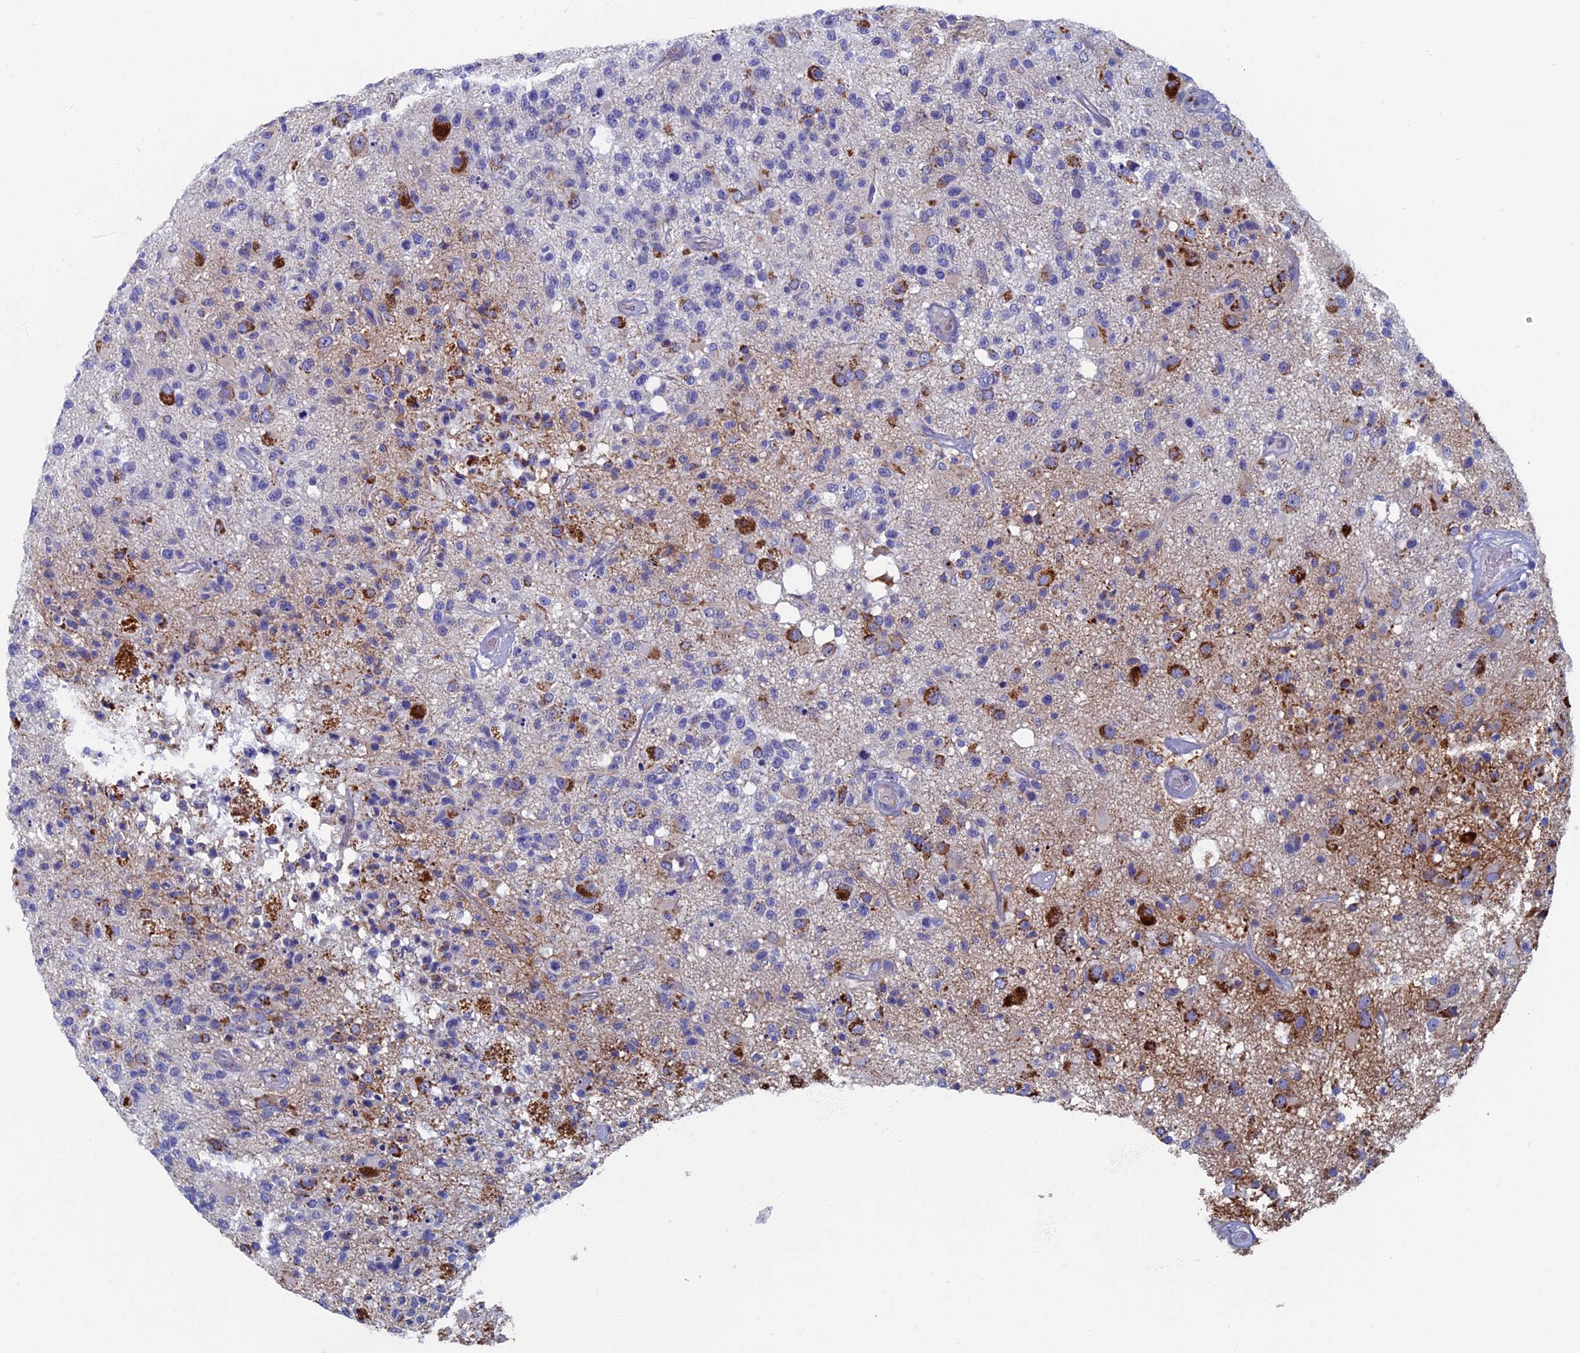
{"staining": {"intensity": "moderate", "quantity": "<25%", "location": "cytoplasmic/membranous"}, "tissue": "glioma", "cell_type": "Tumor cells", "image_type": "cancer", "snomed": [{"axis": "morphology", "description": "Glioma, malignant, High grade"}, {"axis": "morphology", "description": "Glioblastoma, NOS"}, {"axis": "topography", "description": "Brain"}], "caption": "Human glioblastoma stained with a brown dye demonstrates moderate cytoplasmic/membranous positive expression in approximately <25% of tumor cells.", "gene": "OAT", "patient": {"sex": "male", "age": 60}}